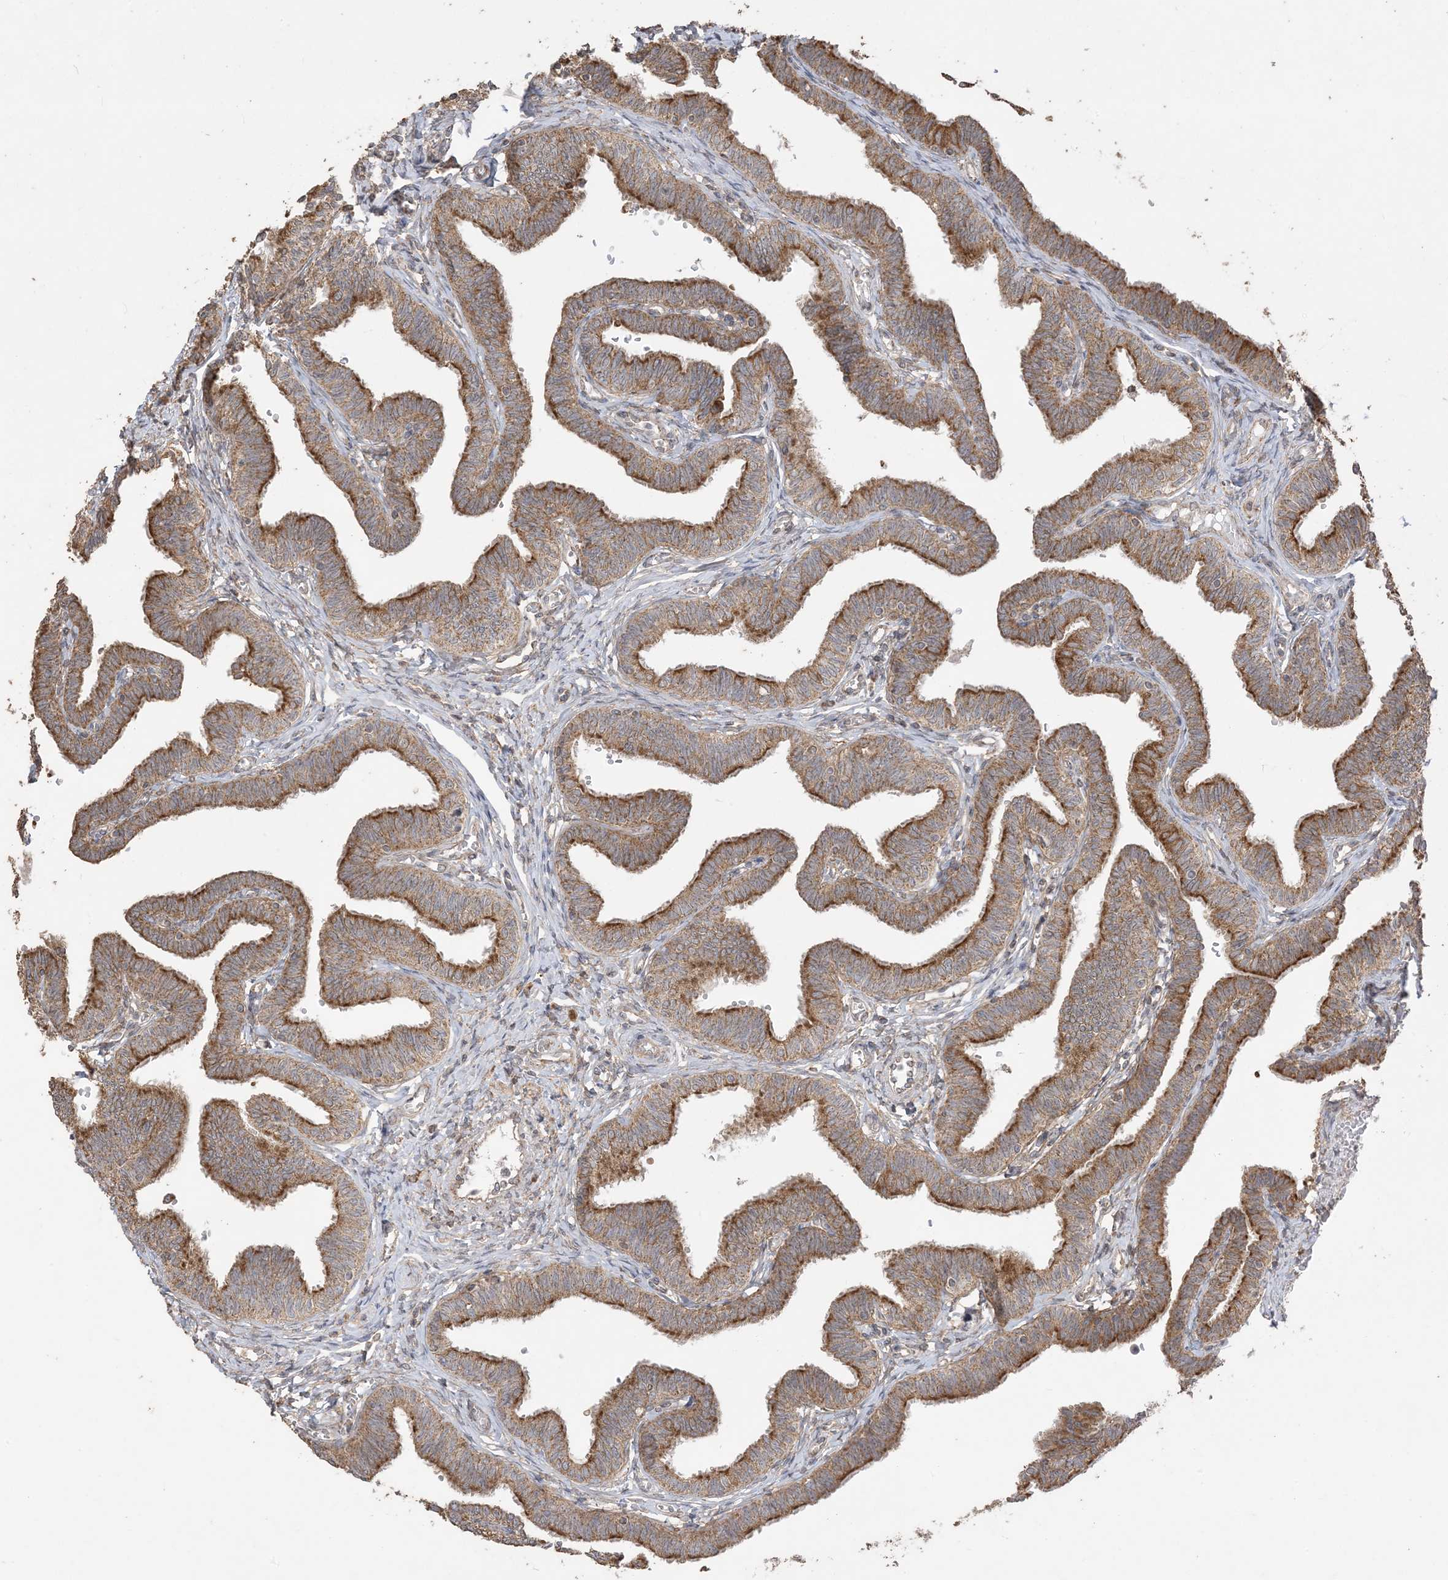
{"staining": {"intensity": "strong", "quantity": ">75%", "location": "cytoplasmic/membranous"}, "tissue": "fallopian tube", "cell_type": "Glandular cells", "image_type": "normal", "snomed": [{"axis": "morphology", "description": "Normal tissue, NOS"}, {"axis": "topography", "description": "Fallopian tube"}, {"axis": "topography", "description": "Ovary"}], "caption": "IHC of normal human fallopian tube exhibits high levels of strong cytoplasmic/membranous positivity in about >75% of glandular cells. Nuclei are stained in blue.", "gene": "SIRT3", "patient": {"sex": "female", "age": 23}}